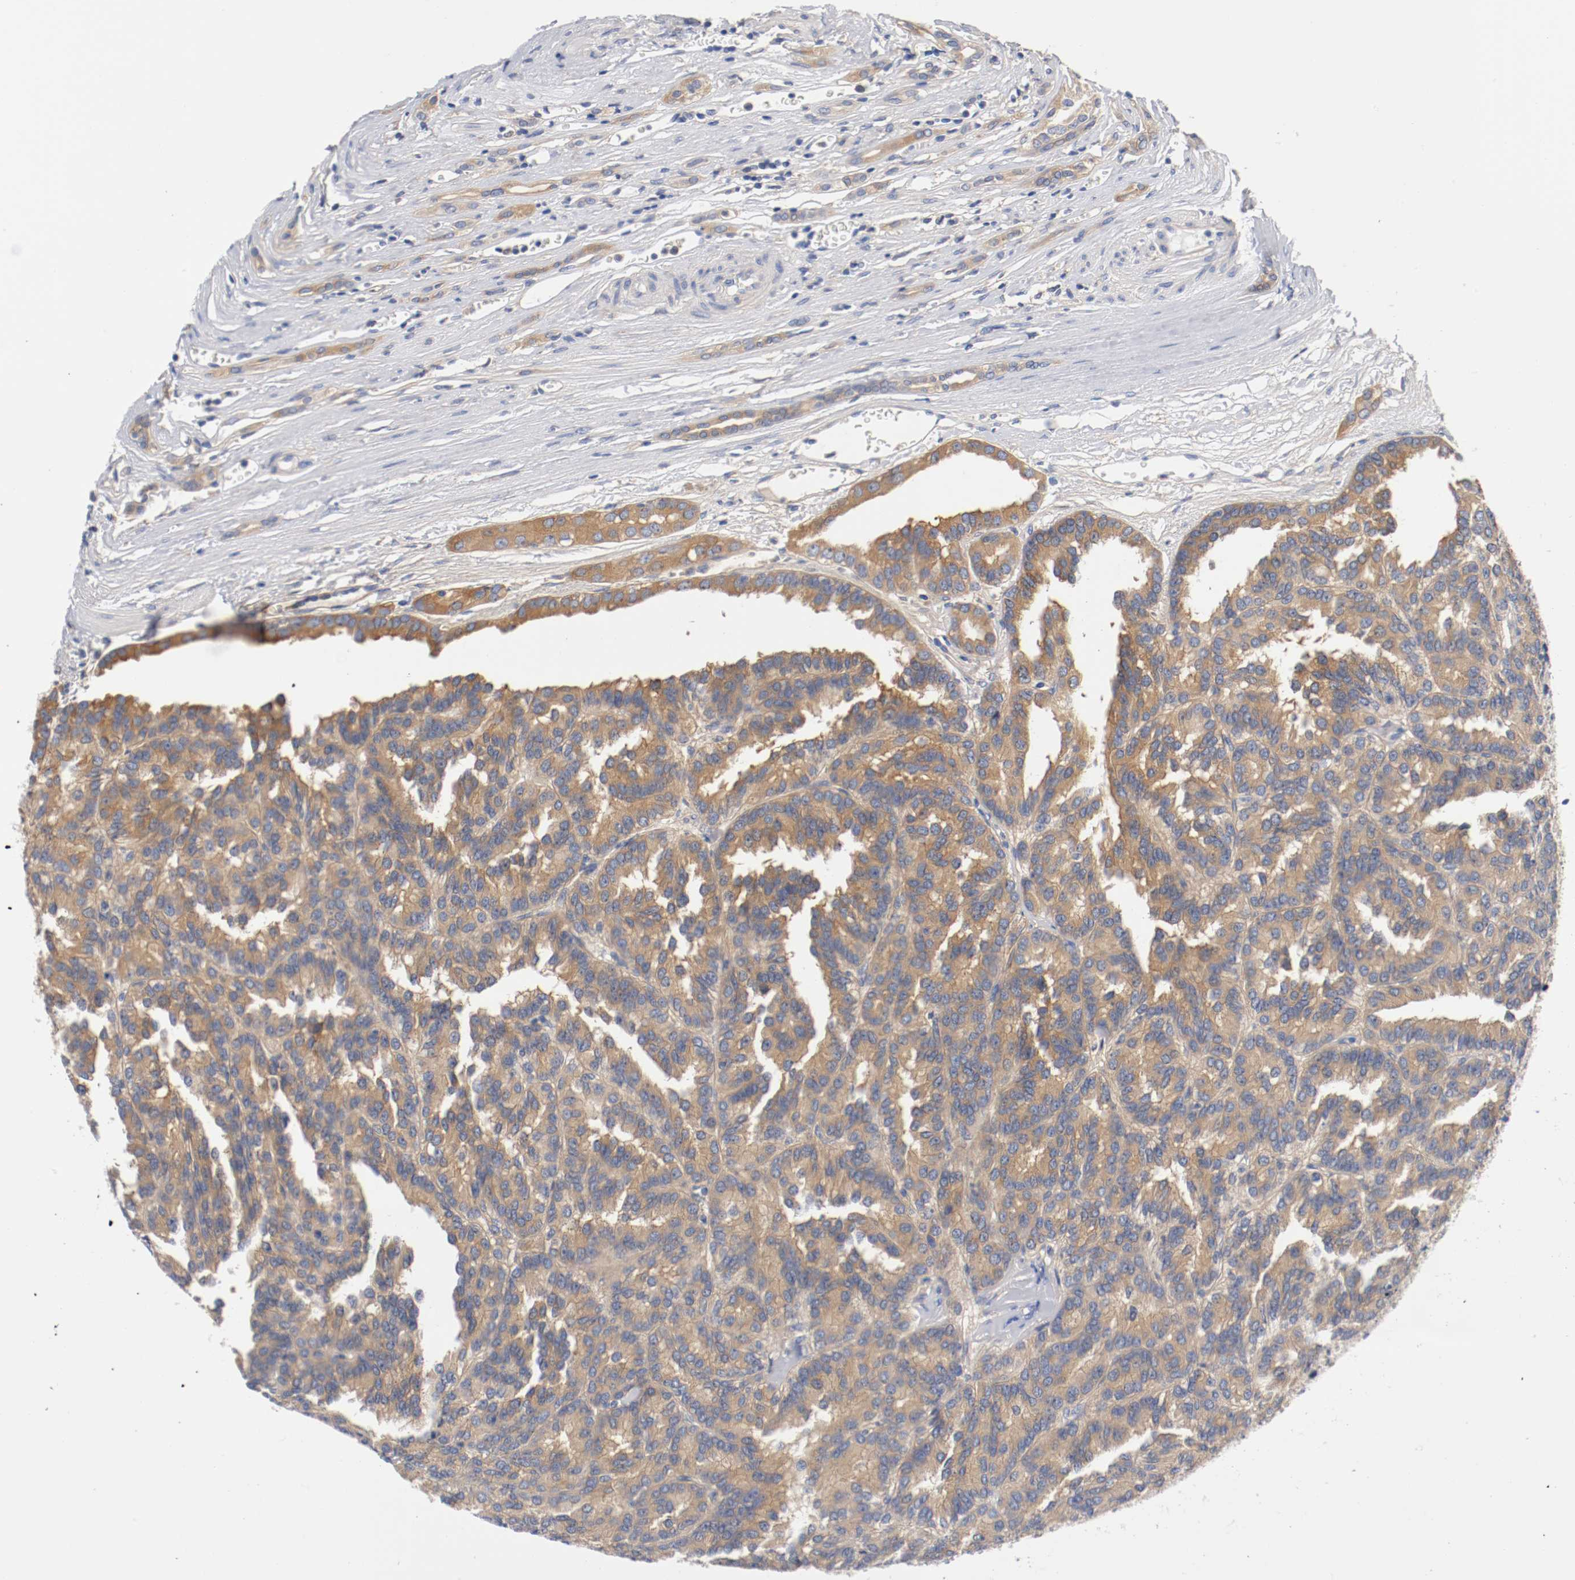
{"staining": {"intensity": "moderate", "quantity": ">75%", "location": "cytoplasmic/membranous"}, "tissue": "renal cancer", "cell_type": "Tumor cells", "image_type": "cancer", "snomed": [{"axis": "morphology", "description": "Adenocarcinoma, NOS"}, {"axis": "topography", "description": "Kidney"}], "caption": "IHC (DAB (3,3'-diaminobenzidine)) staining of renal cancer (adenocarcinoma) shows moderate cytoplasmic/membranous protein positivity in approximately >75% of tumor cells.", "gene": "HGS", "patient": {"sex": "male", "age": 46}}